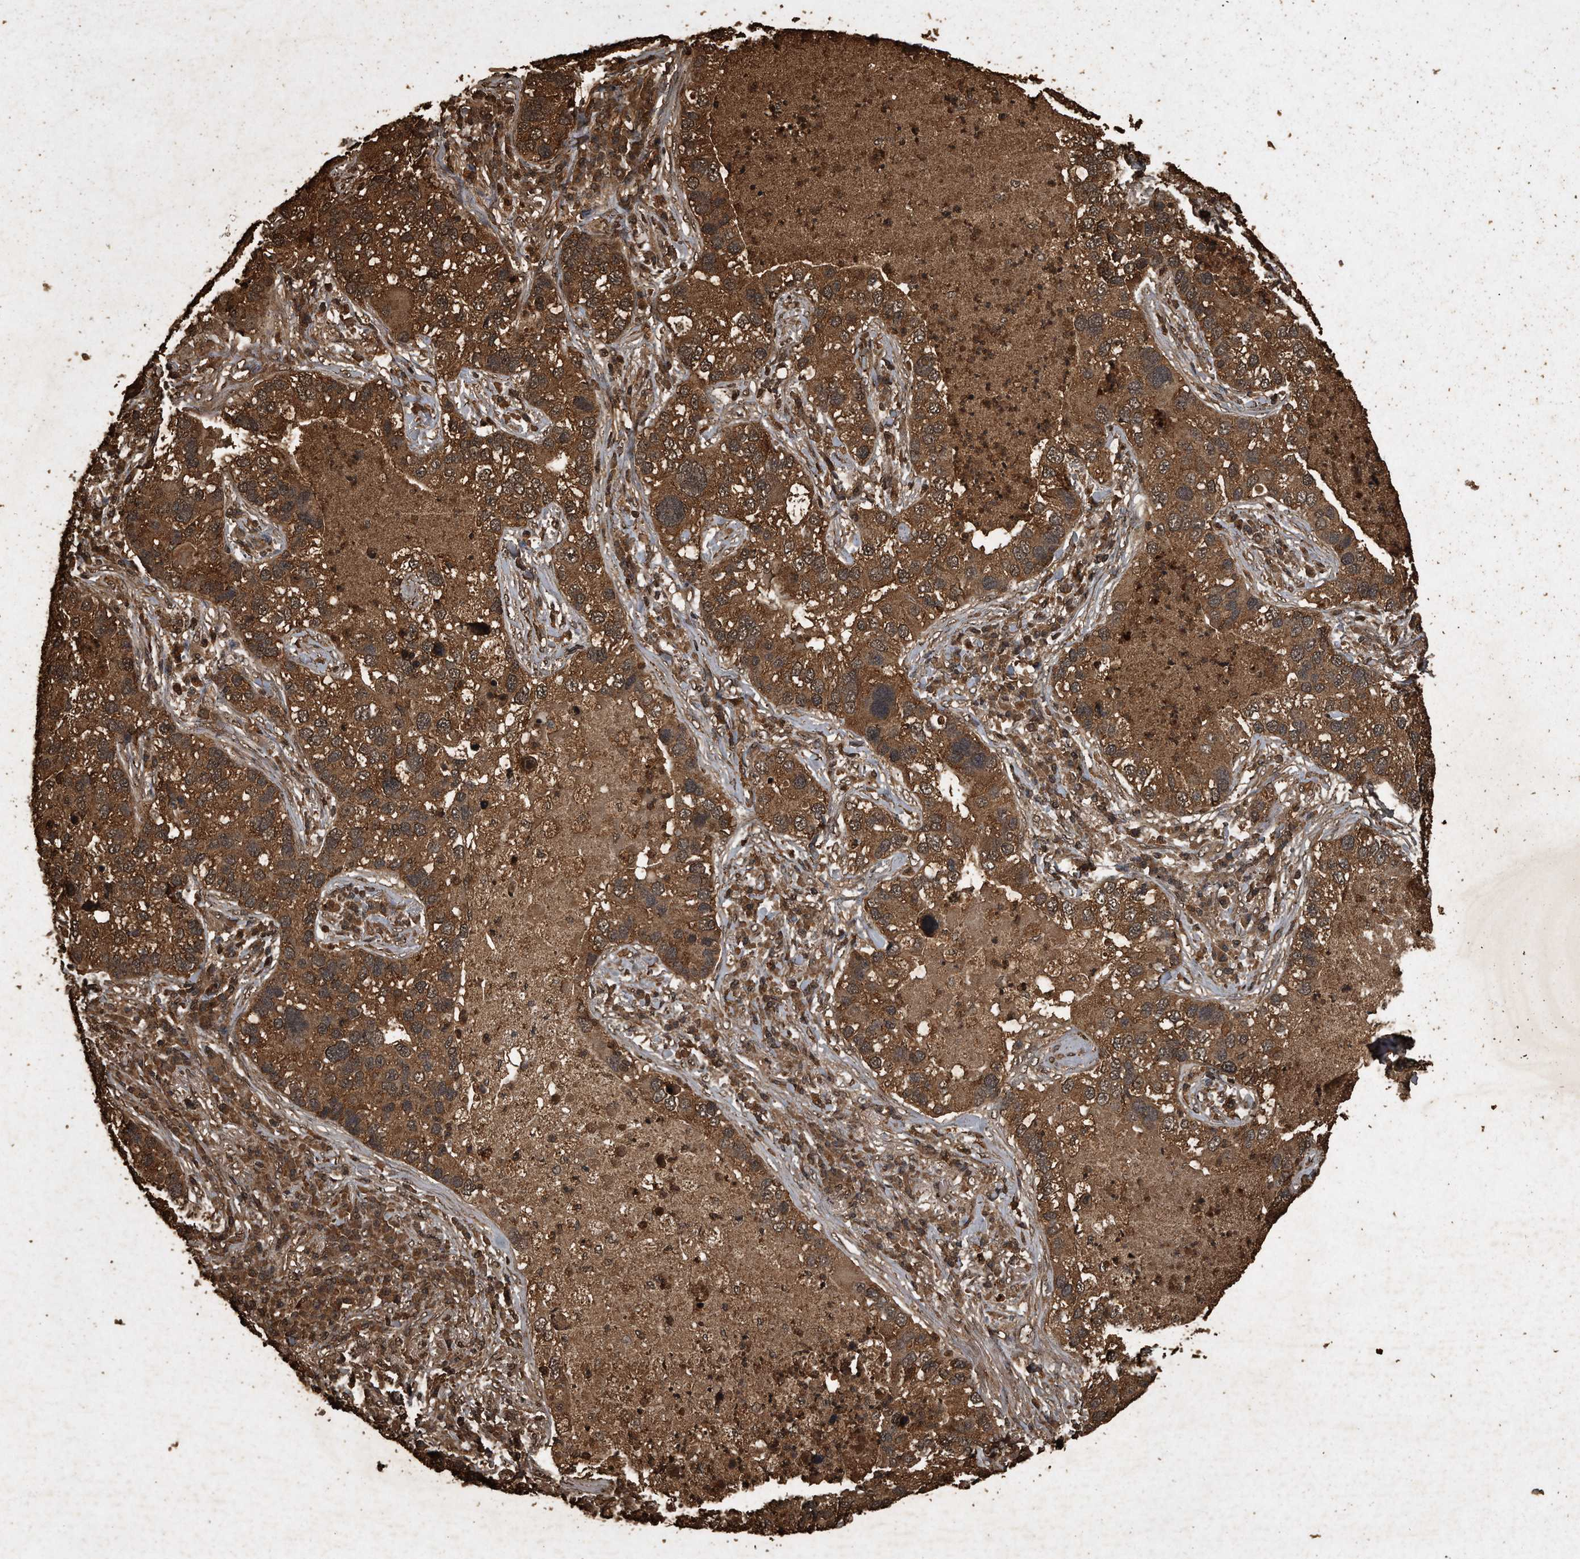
{"staining": {"intensity": "moderate", "quantity": ">75%", "location": "cytoplasmic/membranous"}, "tissue": "lung cancer", "cell_type": "Tumor cells", "image_type": "cancer", "snomed": [{"axis": "morphology", "description": "Normal tissue, NOS"}, {"axis": "morphology", "description": "Adenocarcinoma, NOS"}, {"axis": "topography", "description": "Bronchus"}, {"axis": "topography", "description": "Lung"}], "caption": "A micrograph of human lung adenocarcinoma stained for a protein demonstrates moderate cytoplasmic/membranous brown staining in tumor cells.", "gene": "CFLAR", "patient": {"sex": "male", "age": 54}}